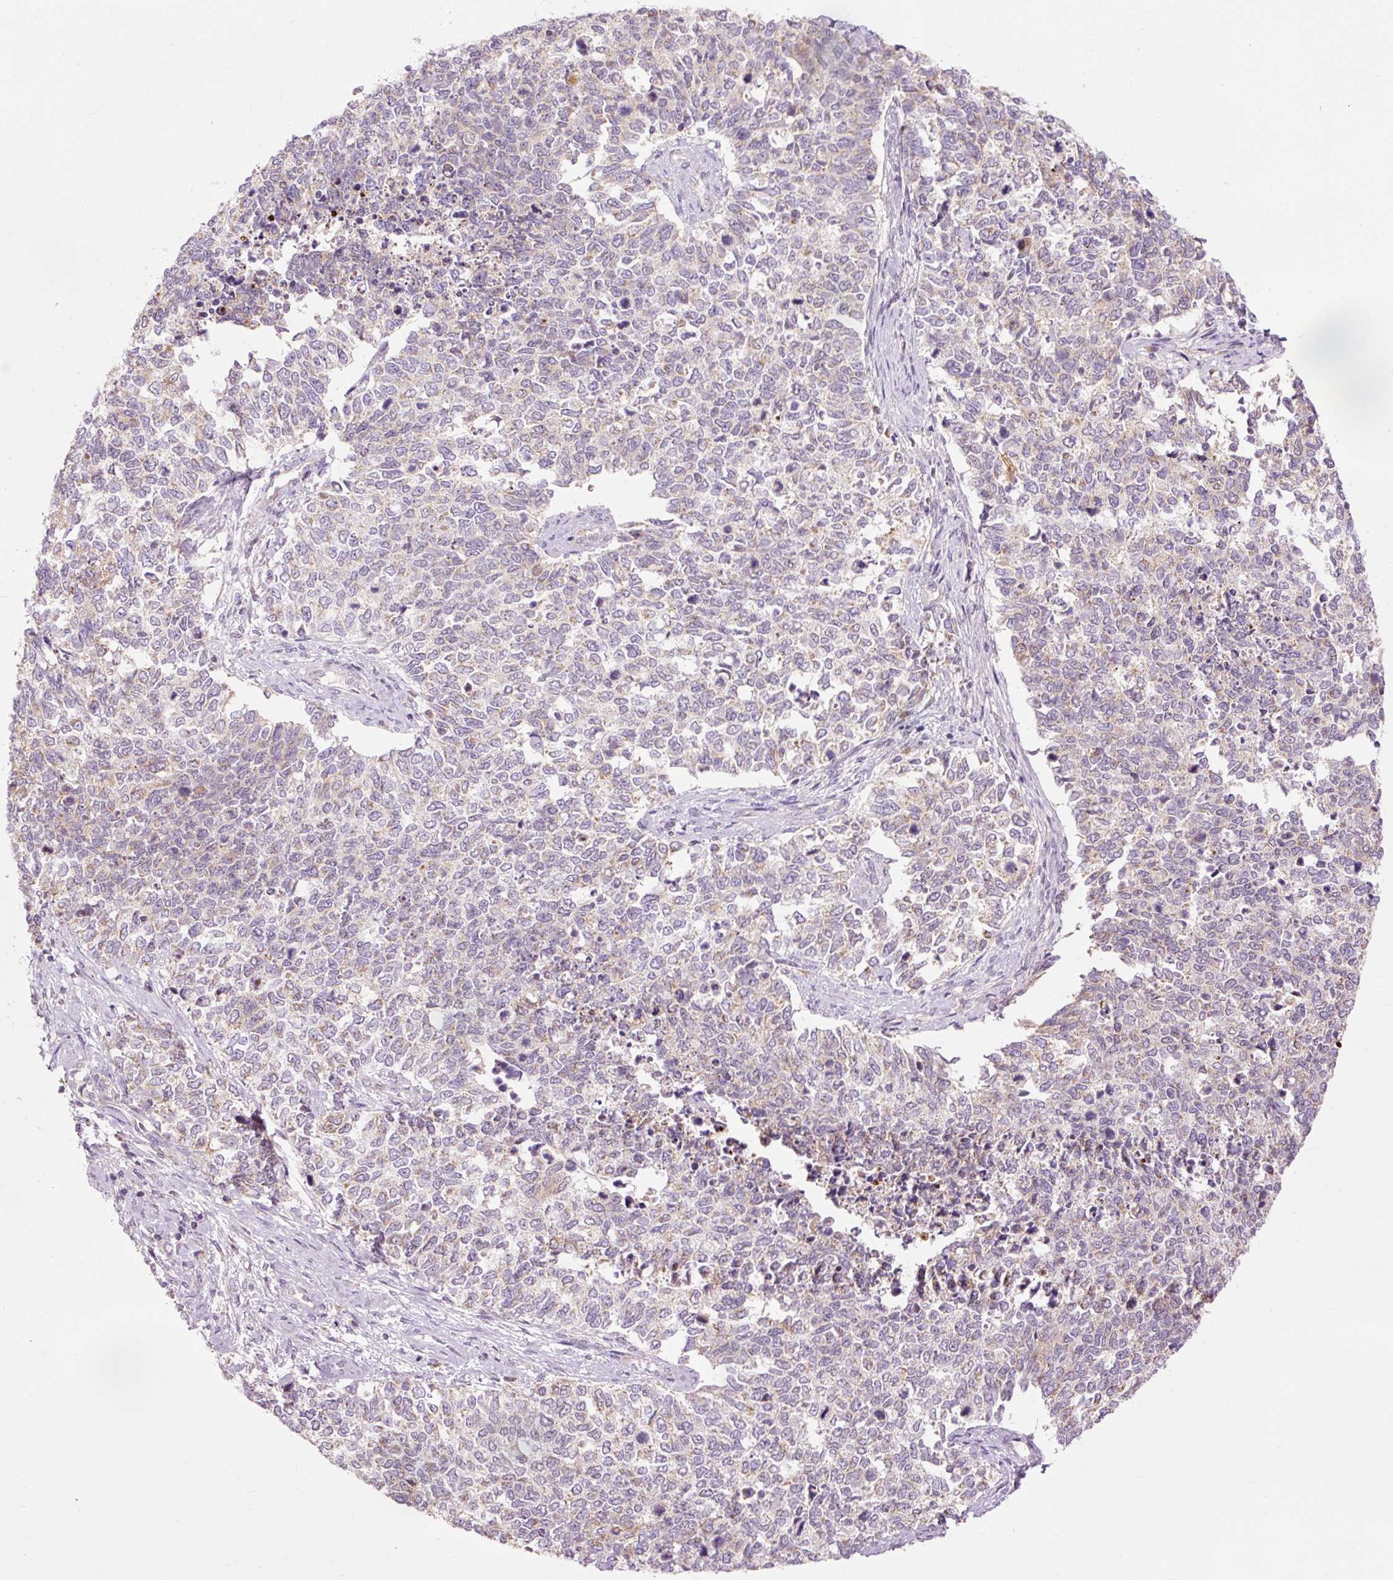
{"staining": {"intensity": "weak", "quantity": "<25%", "location": "cytoplasmic/membranous"}, "tissue": "cervical cancer", "cell_type": "Tumor cells", "image_type": "cancer", "snomed": [{"axis": "morphology", "description": "Squamous cell carcinoma, NOS"}, {"axis": "topography", "description": "Cervix"}], "caption": "High power microscopy photomicrograph of an immunohistochemistry (IHC) histopathology image of cervical cancer, revealing no significant positivity in tumor cells.", "gene": "PRDX5", "patient": {"sex": "female", "age": 63}}